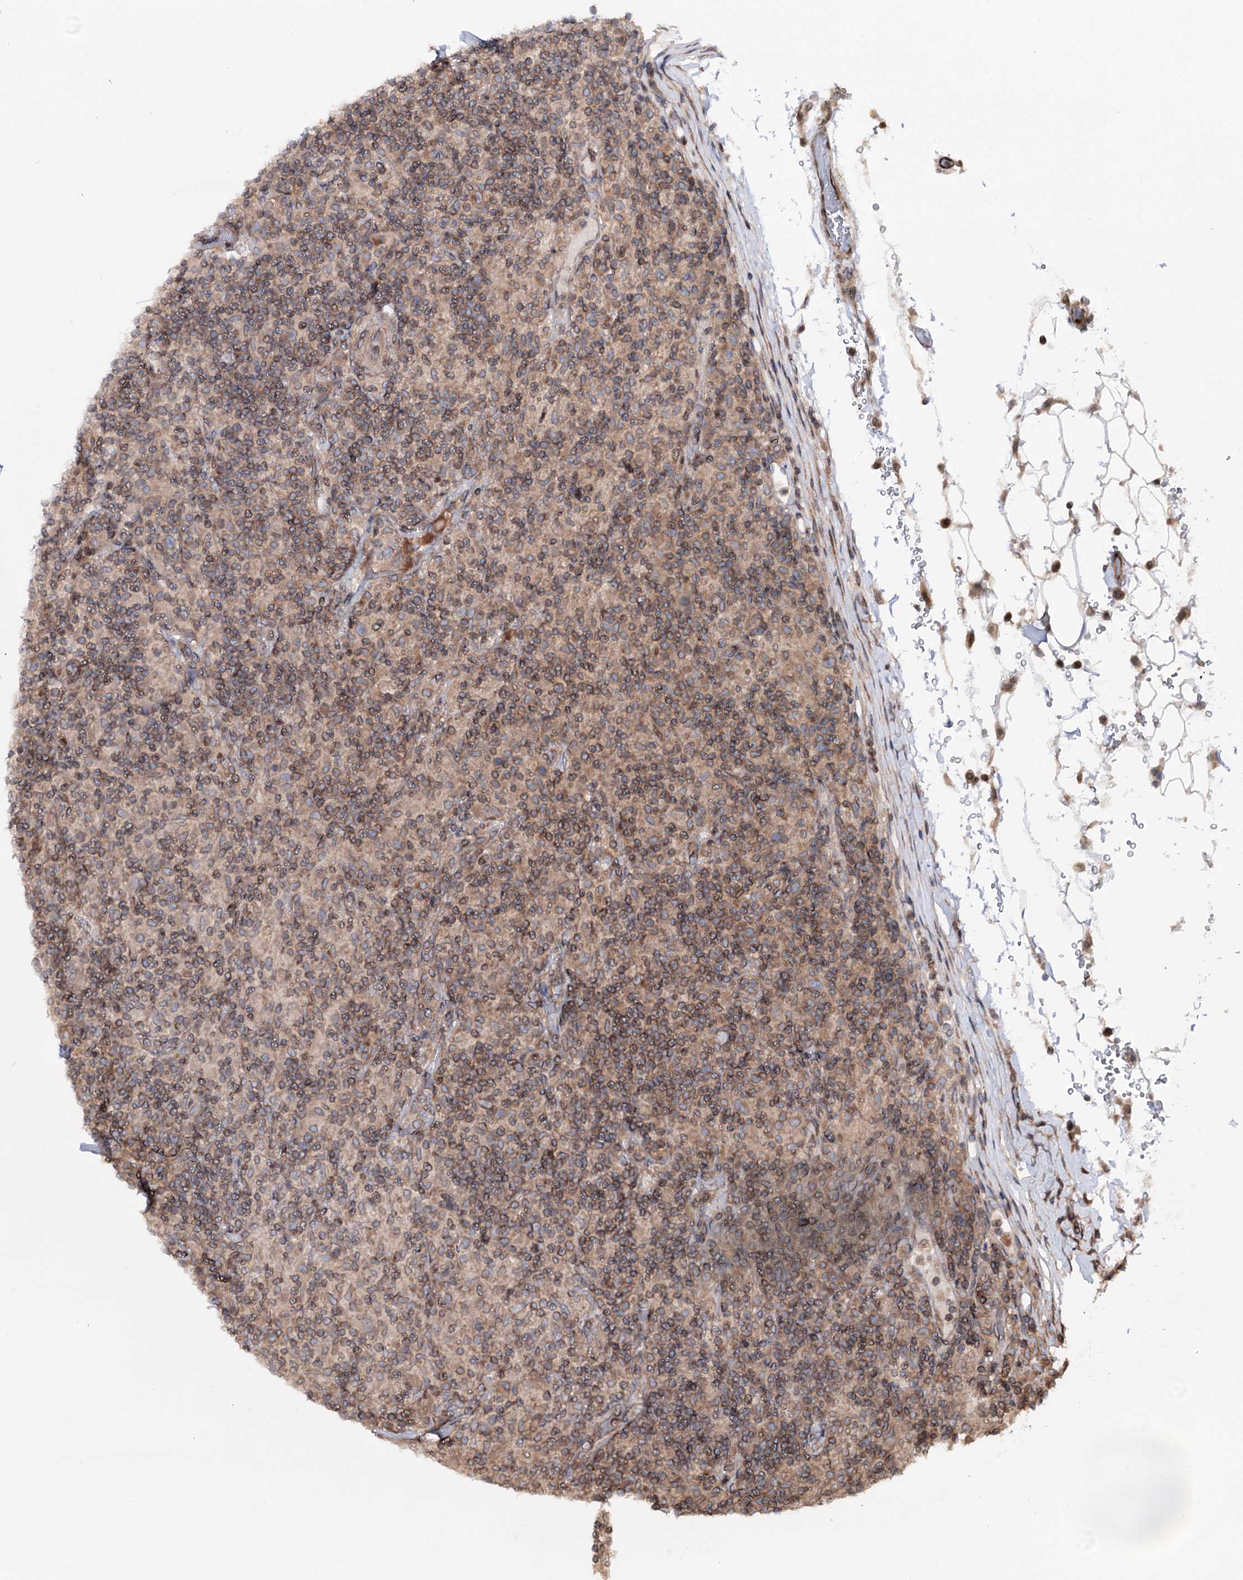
{"staining": {"intensity": "moderate", "quantity": ">75%", "location": "cytoplasmic/membranous"}, "tissue": "lymphoma", "cell_type": "Tumor cells", "image_type": "cancer", "snomed": [{"axis": "morphology", "description": "Hodgkin's disease, NOS"}, {"axis": "topography", "description": "Lymph node"}], "caption": "Immunohistochemical staining of human Hodgkin's disease shows medium levels of moderate cytoplasmic/membranous protein staining in about >75% of tumor cells. (DAB (3,3'-diaminobenzidine) IHC, brown staining for protein, blue staining for nuclei).", "gene": "FGFR1OP2", "patient": {"sex": "male", "age": 70}}